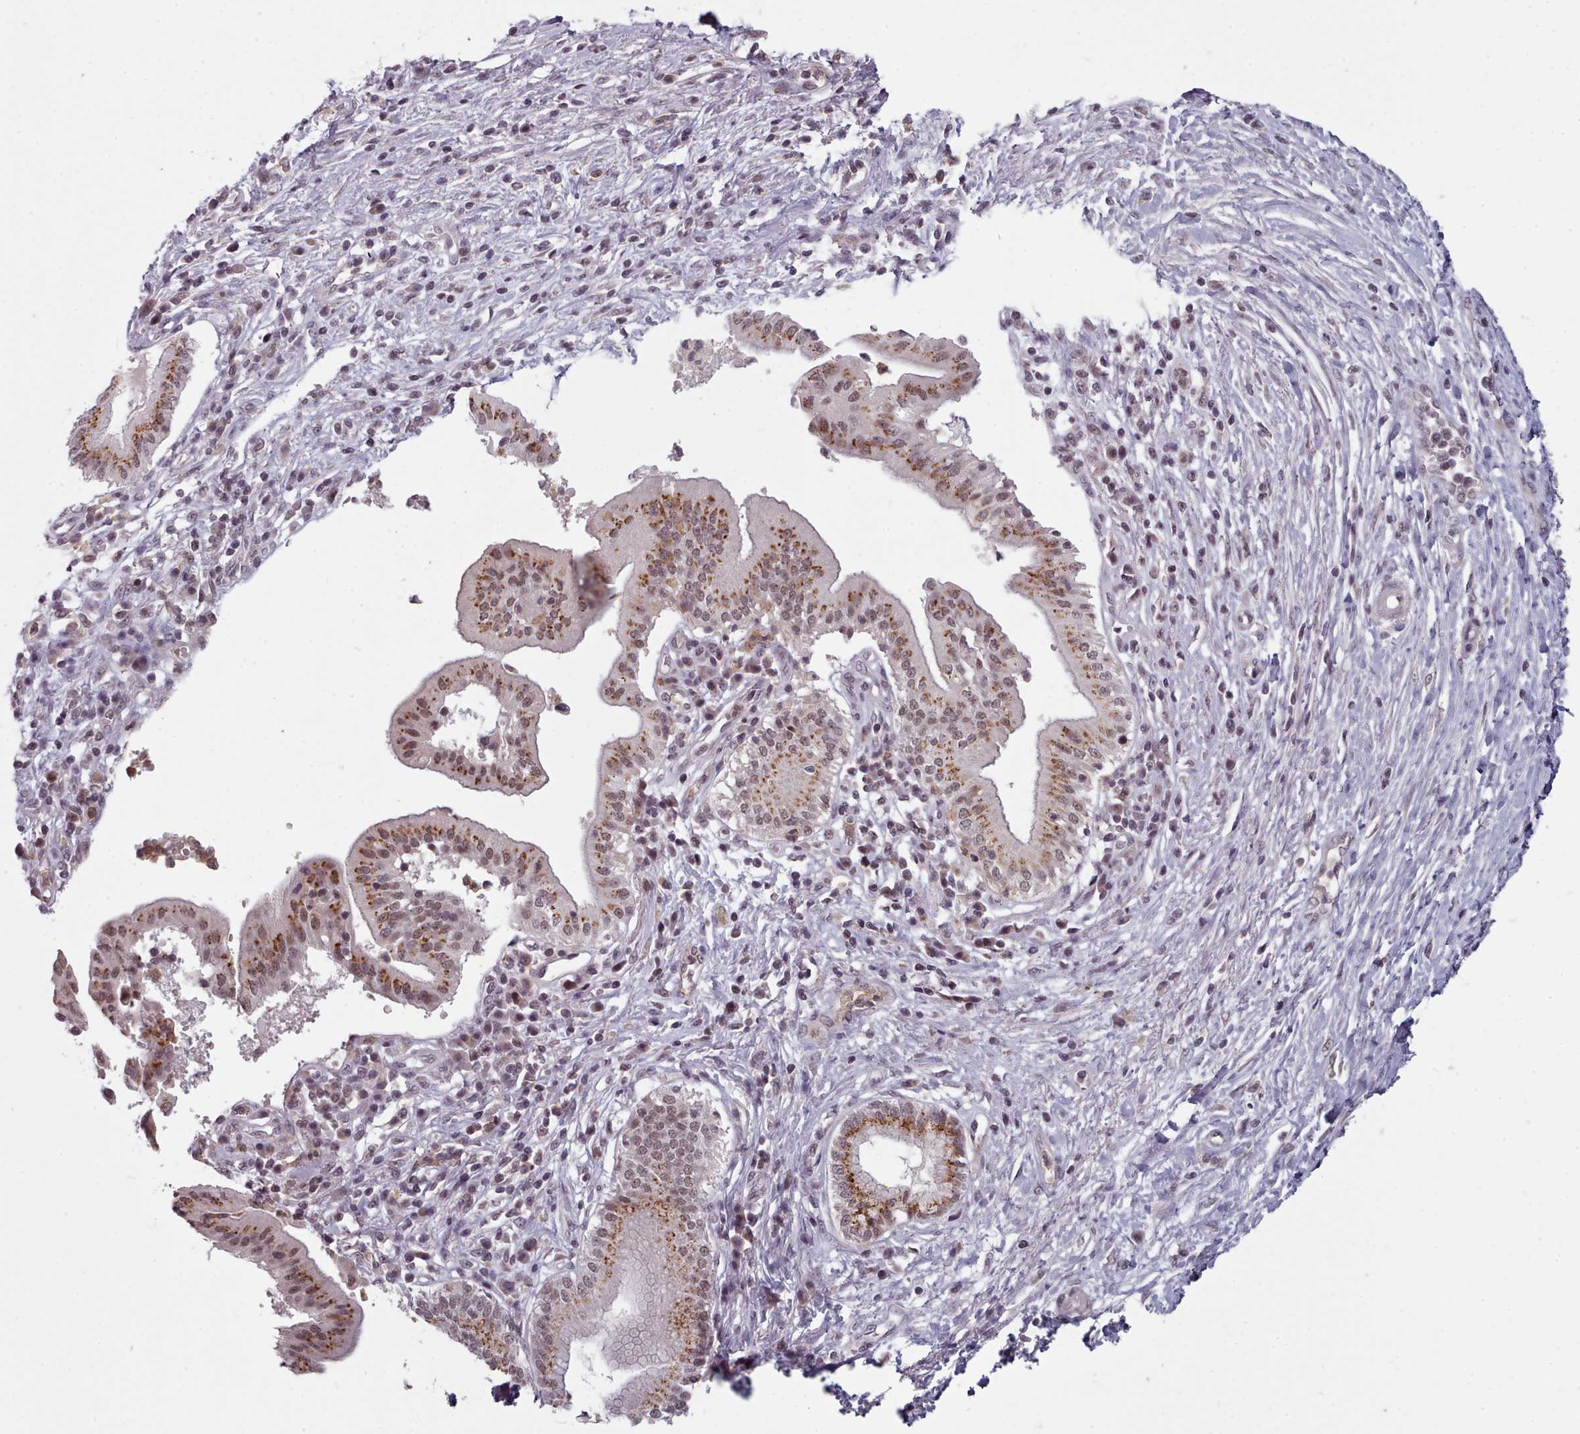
{"staining": {"intensity": "moderate", "quantity": ">75%", "location": "cytoplasmic/membranous,nuclear"}, "tissue": "pancreatic cancer", "cell_type": "Tumor cells", "image_type": "cancer", "snomed": [{"axis": "morphology", "description": "Adenocarcinoma, NOS"}, {"axis": "topography", "description": "Pancreas"}], "caption": "Moderate cytoplasmic/membranous and nuclear protein expression is present in about >75% of tumor cells in pancreatic adenocarcinoma.", "gene": "SRSF9", "patient": {"sex": "male", "age": 68}}